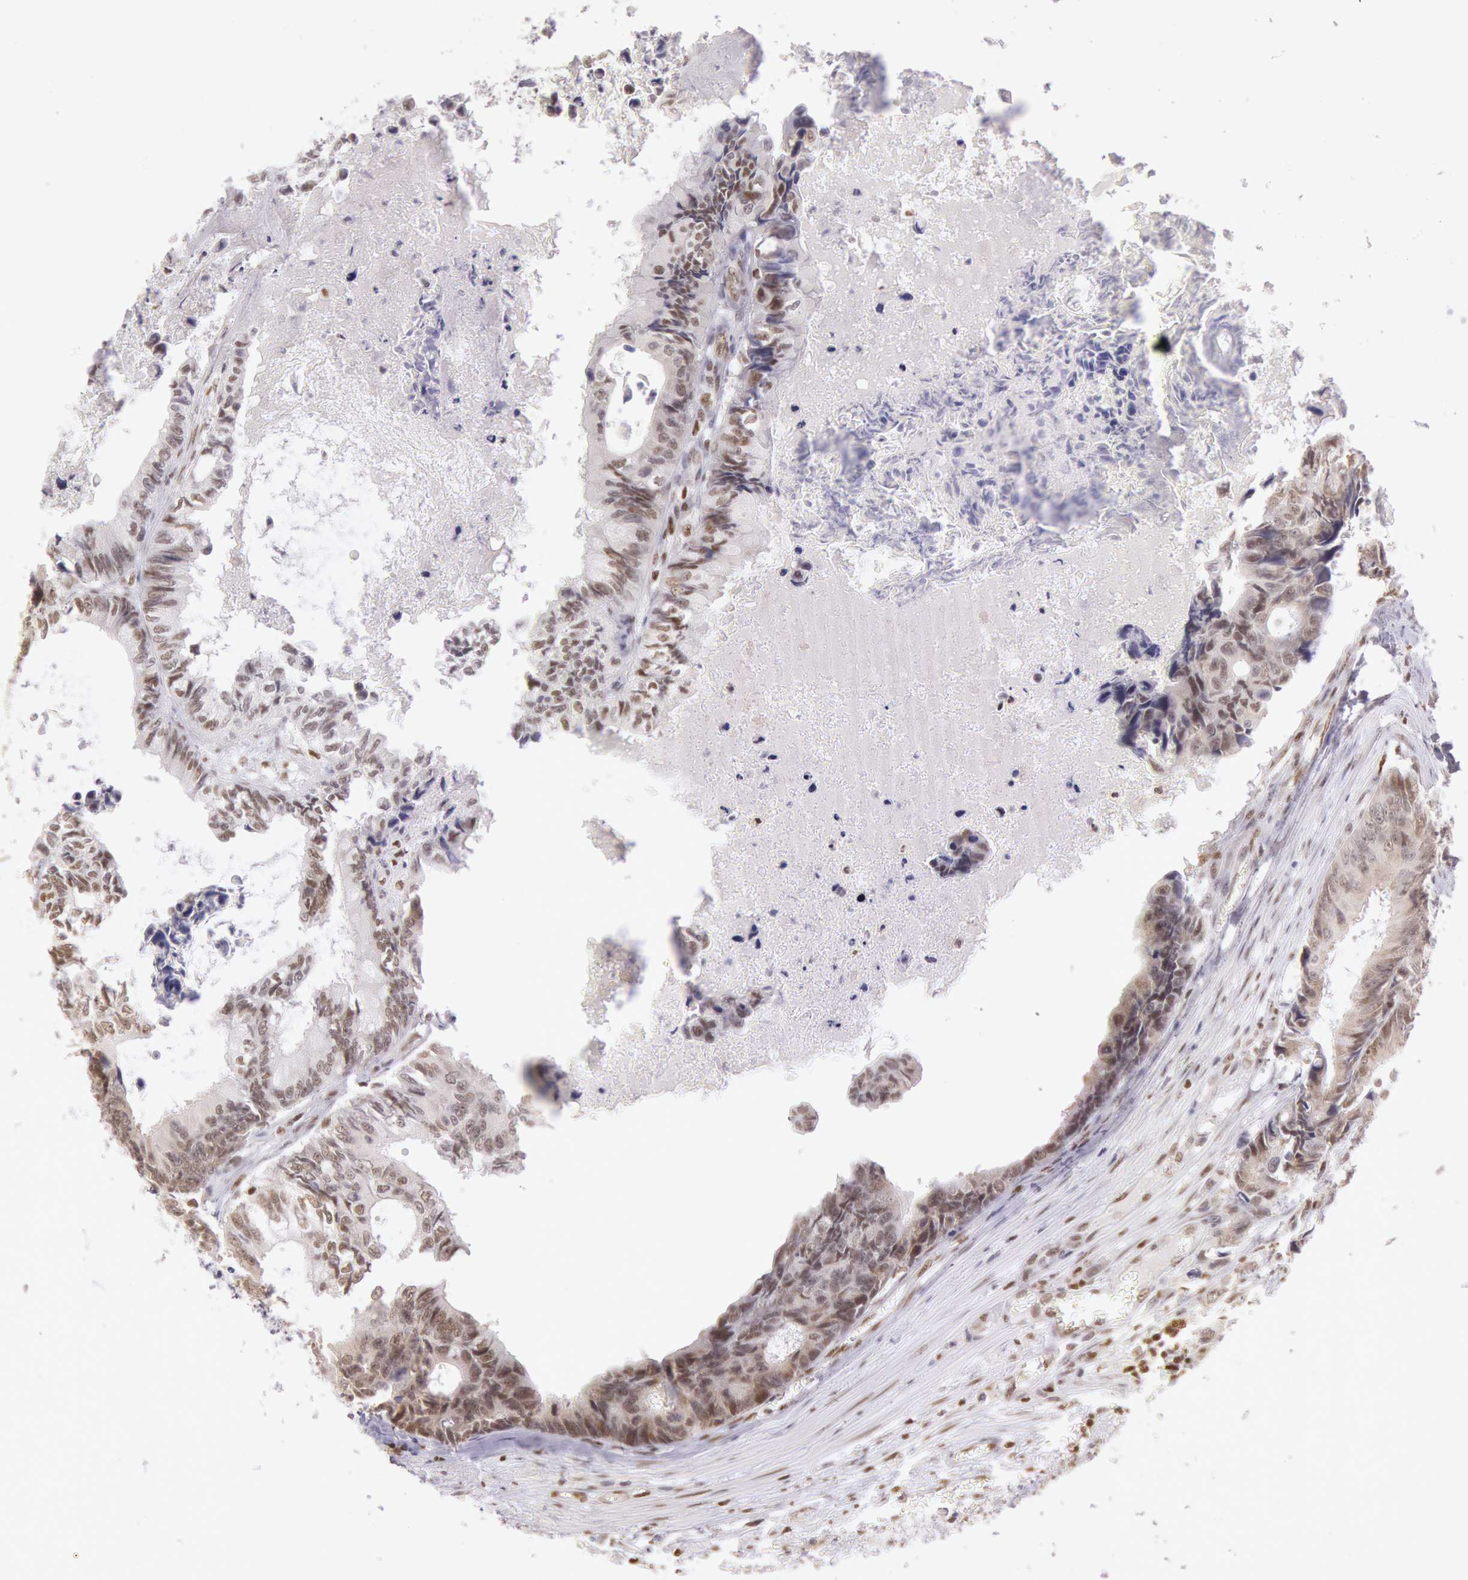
{"staining": {"intensity": "moderate", "quantity": "25%-75%", "location": "nuclear"}, "tissue": "colorectal cancer", "cell_type": "Tumor cells", "image_type": "cancer", "snomed": [{"axis": "morphology", "description": "Adenocarcinoma, NOS"}, {"axis": "topography", "description": "Rectum"}], "caption": "About 25%-75% of tumor cells in human adenocarcinoma (colorectal) demonstrate moderate nuclear protein positivity as visualized by brown immunohistochemical staining.", "gene": "ESS2", "patient": {"sex": "female", "age": 98}}